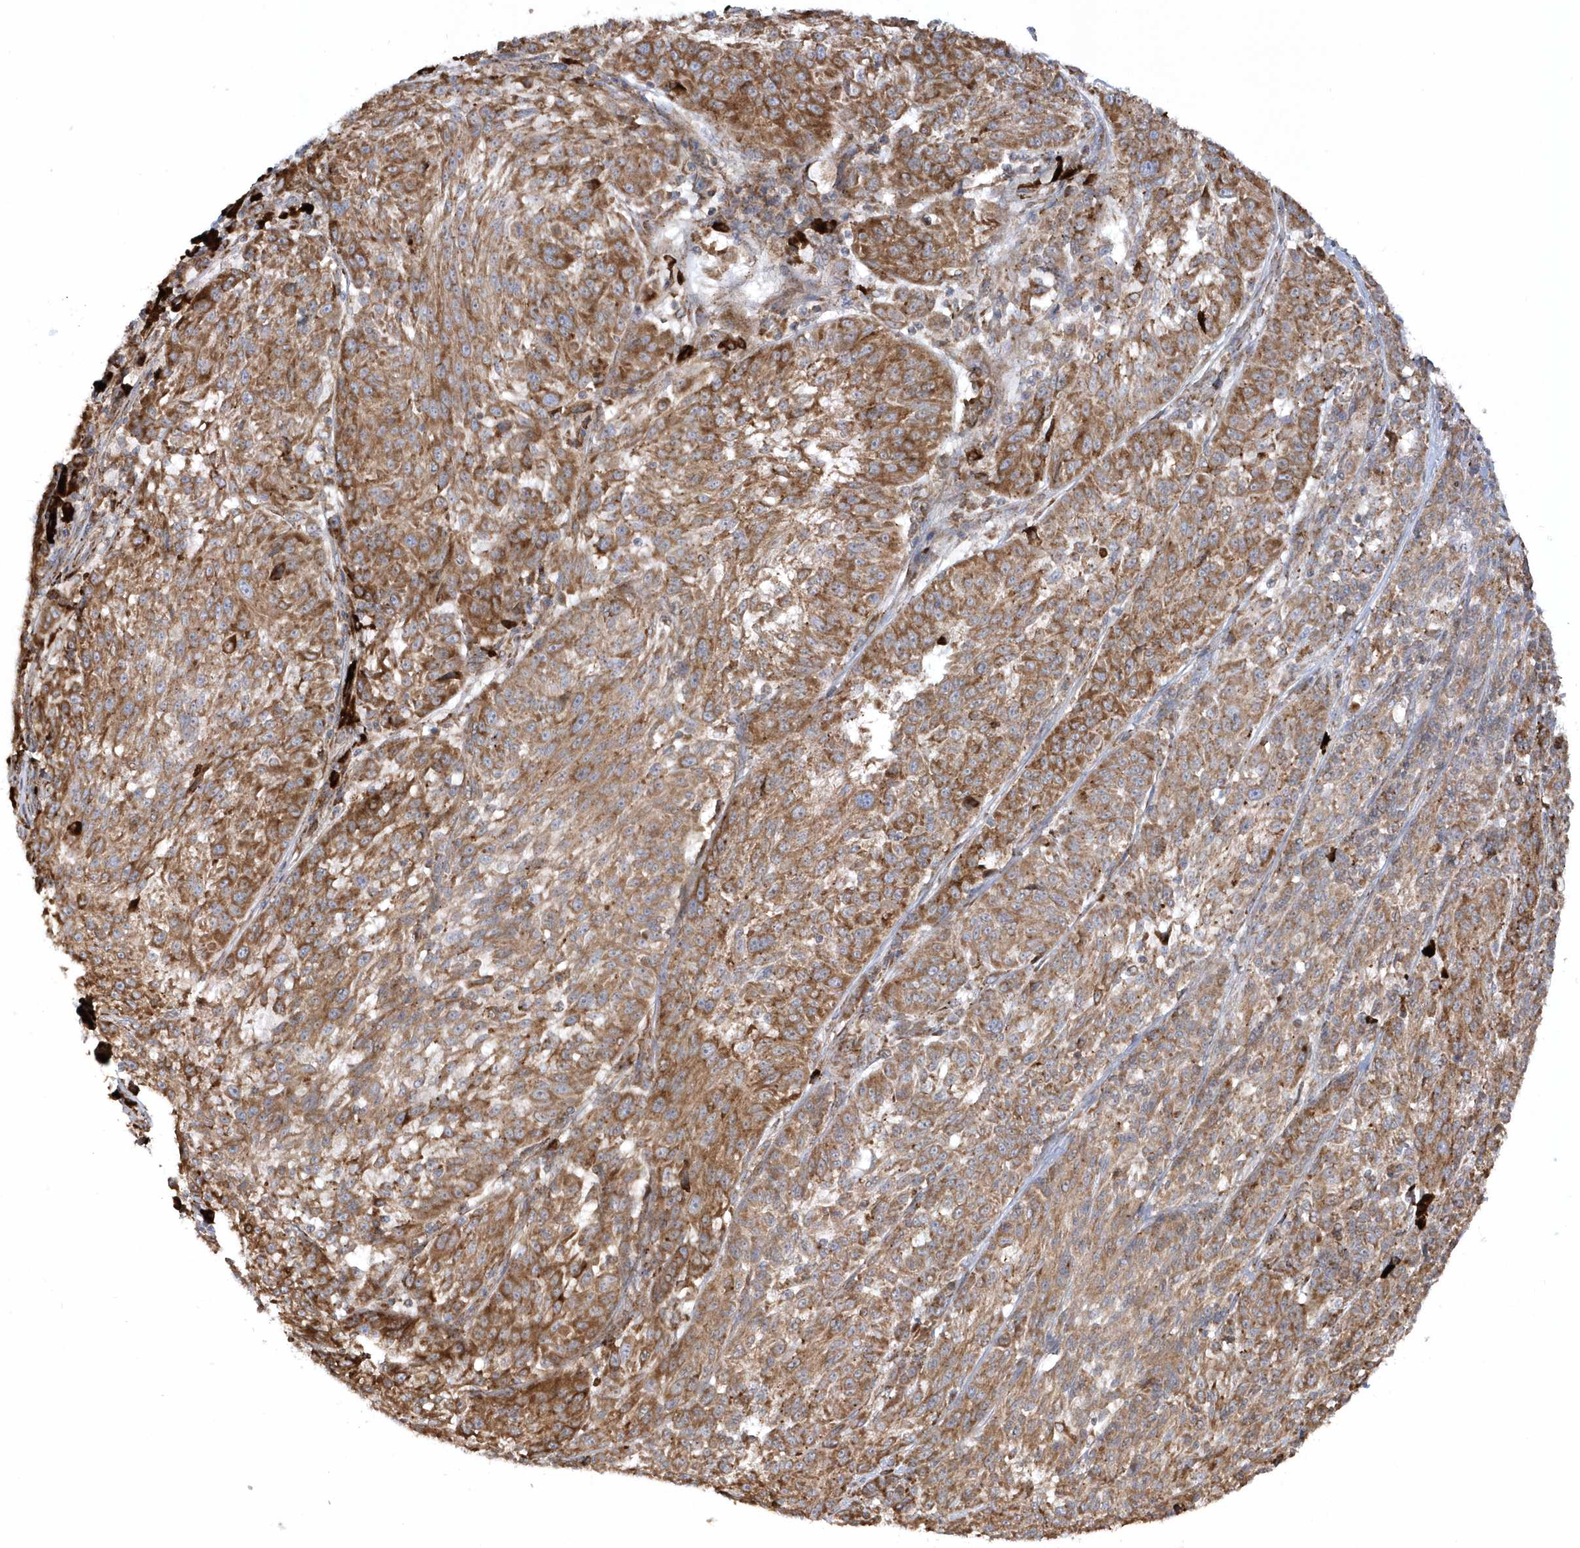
{"staining": {"intensity": "moderate", "quantity": ">75%", "location": "cytoplasmic/membranous"}, "tissue": "melanoma", "cell_type": "Tumor cells", "image_type": "cancer", "snomed": [{"axis": "morphology", "description": "Malignant melanoma, NOS"}, {"axis": "topography", "description": "Skin"}], "caption": "Moderate cytoplasmic/membranous expression is present in about >75% of tumor cells in malignant melanoma.", "gene": "SH3BP2", "patient": {"sex": "male", "age": 53}}